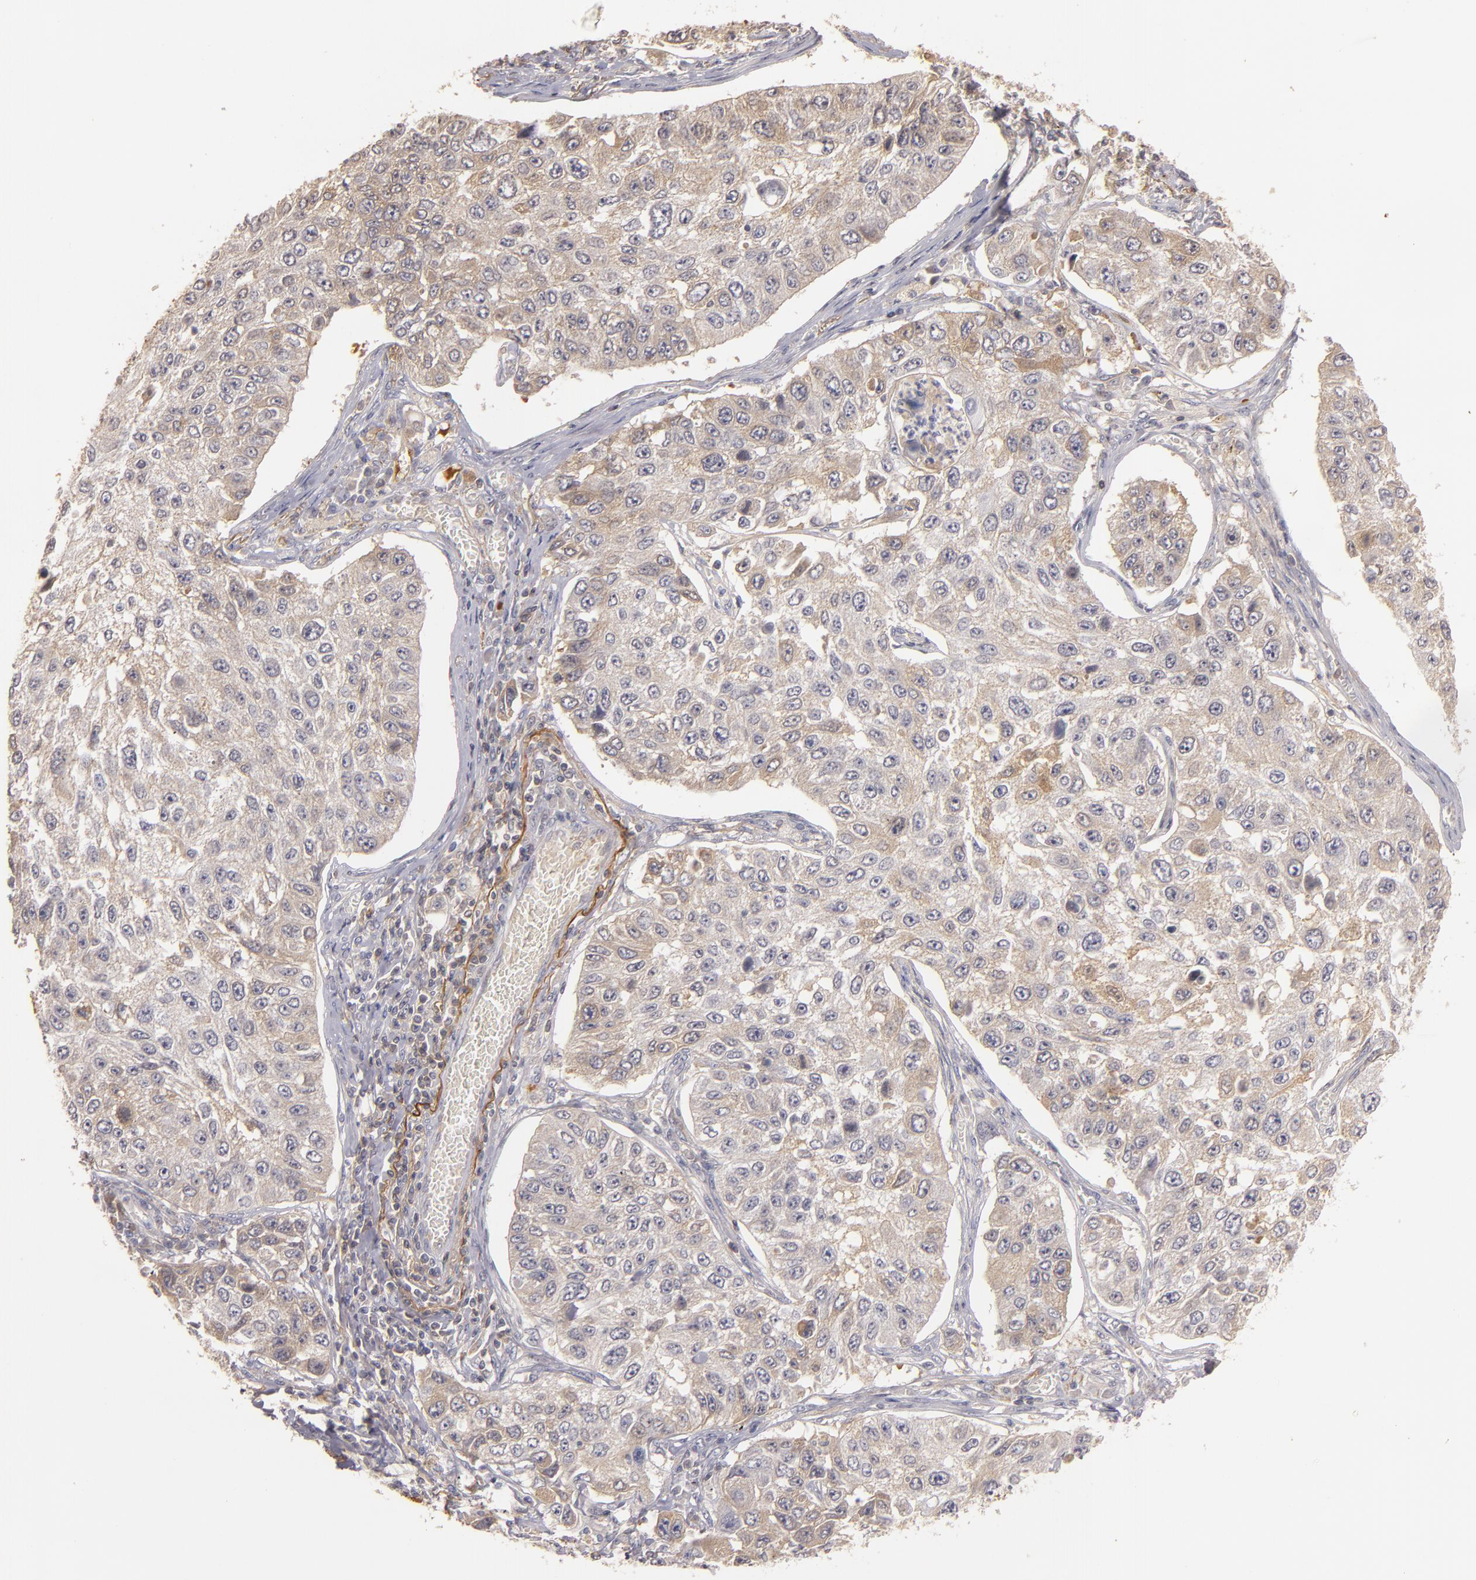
{"staining": {"intensity": "weak", "quantity": "25%-75%", "location": "cytoplasmic/membranous"}, "tissue": "lung cancer", "cell_type": "Tumor cells", "image_type": "cancer", "snomed": [{"axis": "morphology", "description": "Squamous cell carcinoma, NOS"}, {"axis": "topography", "description": "Lung"}], "caption": "IHC of lung squamous cell carcinoma displays low levels of weak cytoplasmic/membranous positivity in approximately 25%-75% of tumor cells. The staining was performed using DAB to visualize the protein expression in brown, while the nuclei were stained in blue with hematoxylin (Magnification: 20x).", "gene": "MBL2", "patient": {"sex": "male", "age": 71}}